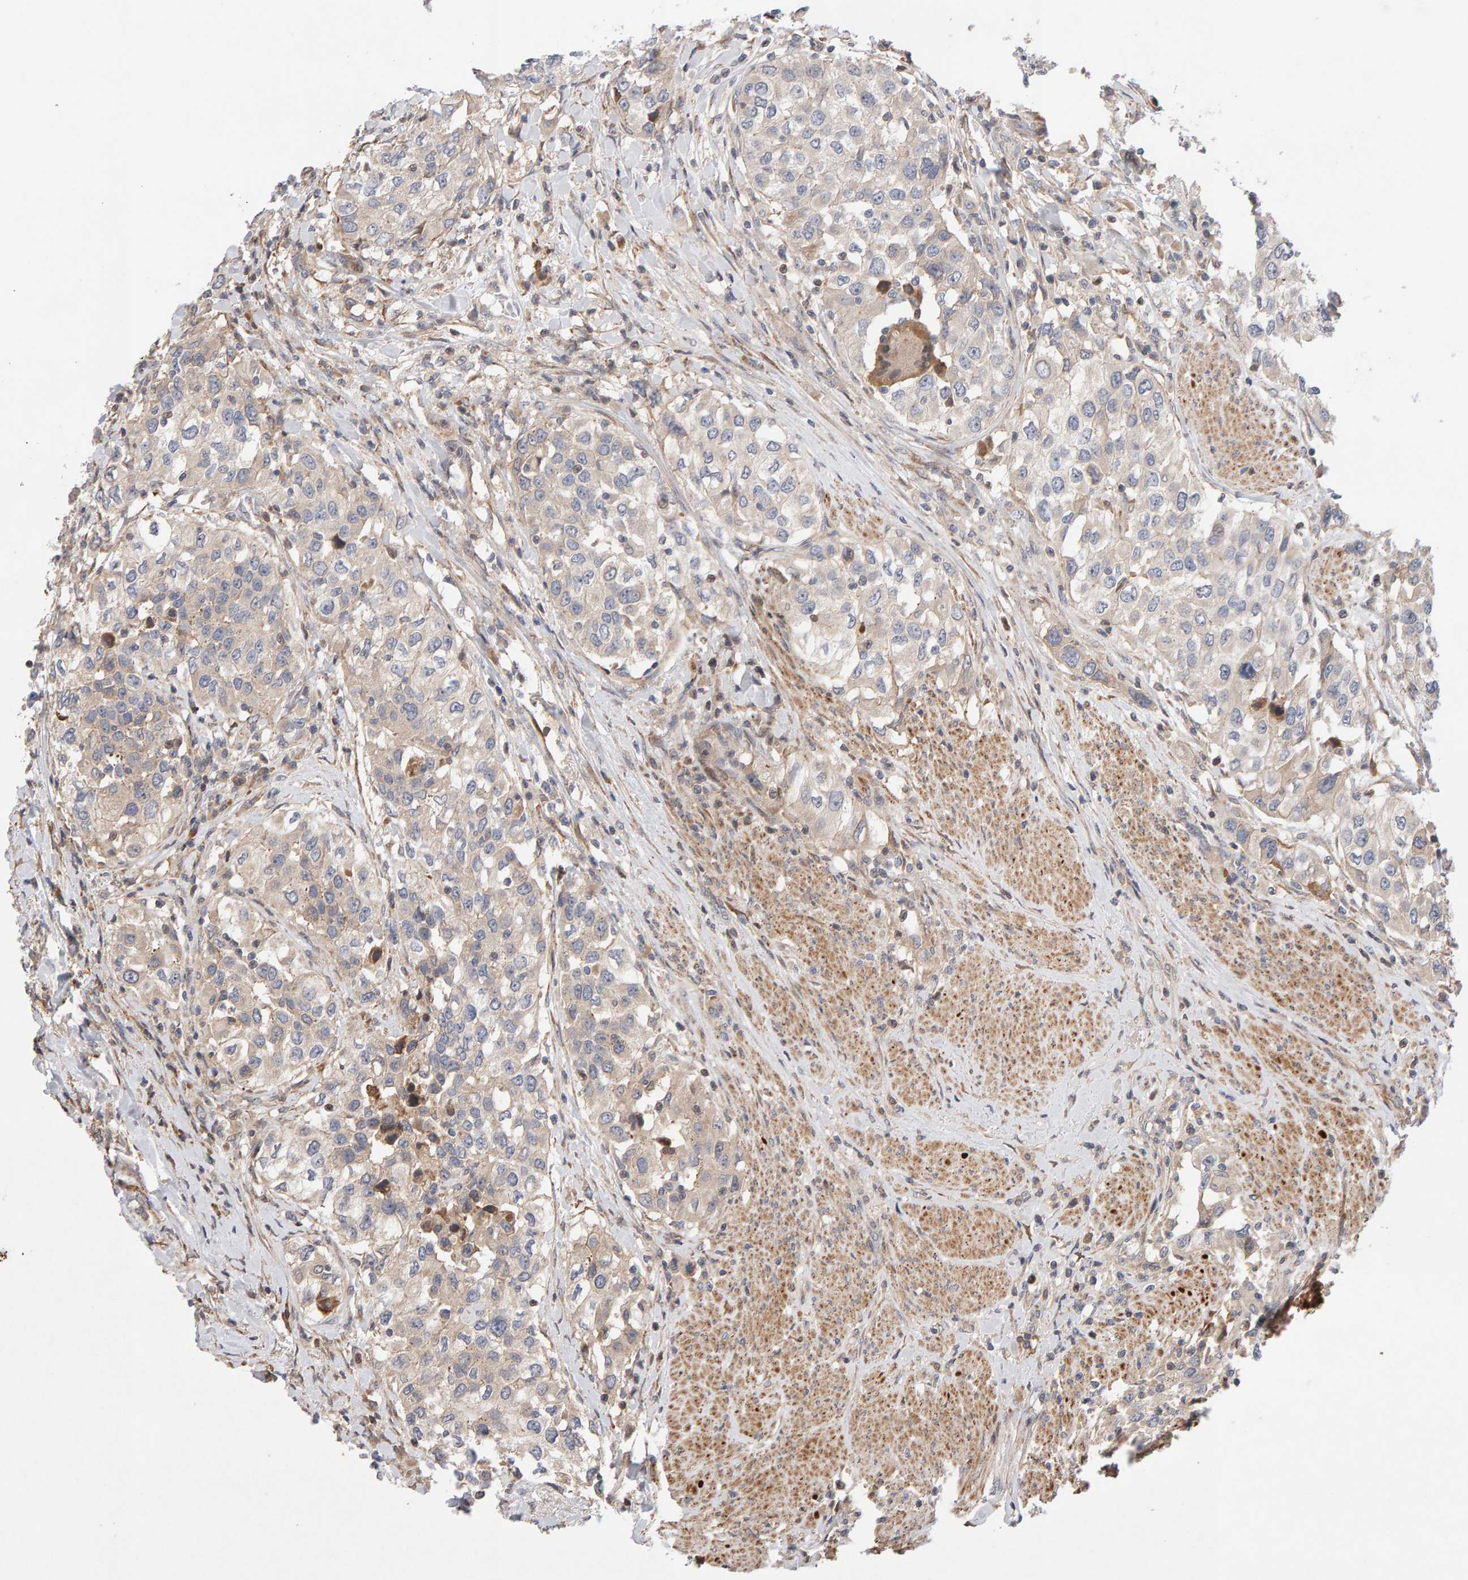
{"staining": {"intensity": "negative", "quantity": "none", "location": "none"}, "tissue": "urothelial cancer", "cell_type": "Tumor cells", "image_type": "cancer", "snomed": [{"axis": "morphology", "description": "Urothelial carcinoma, High grade"}, {"axis": "topography", "description": "Urinary bladder"}], "caption": "Human urothelial cancer stained for a protein using IHC displays no expression in tumor cells.", "gene": "LZTS1", "patient": {"sex": "female", "age": 80}}